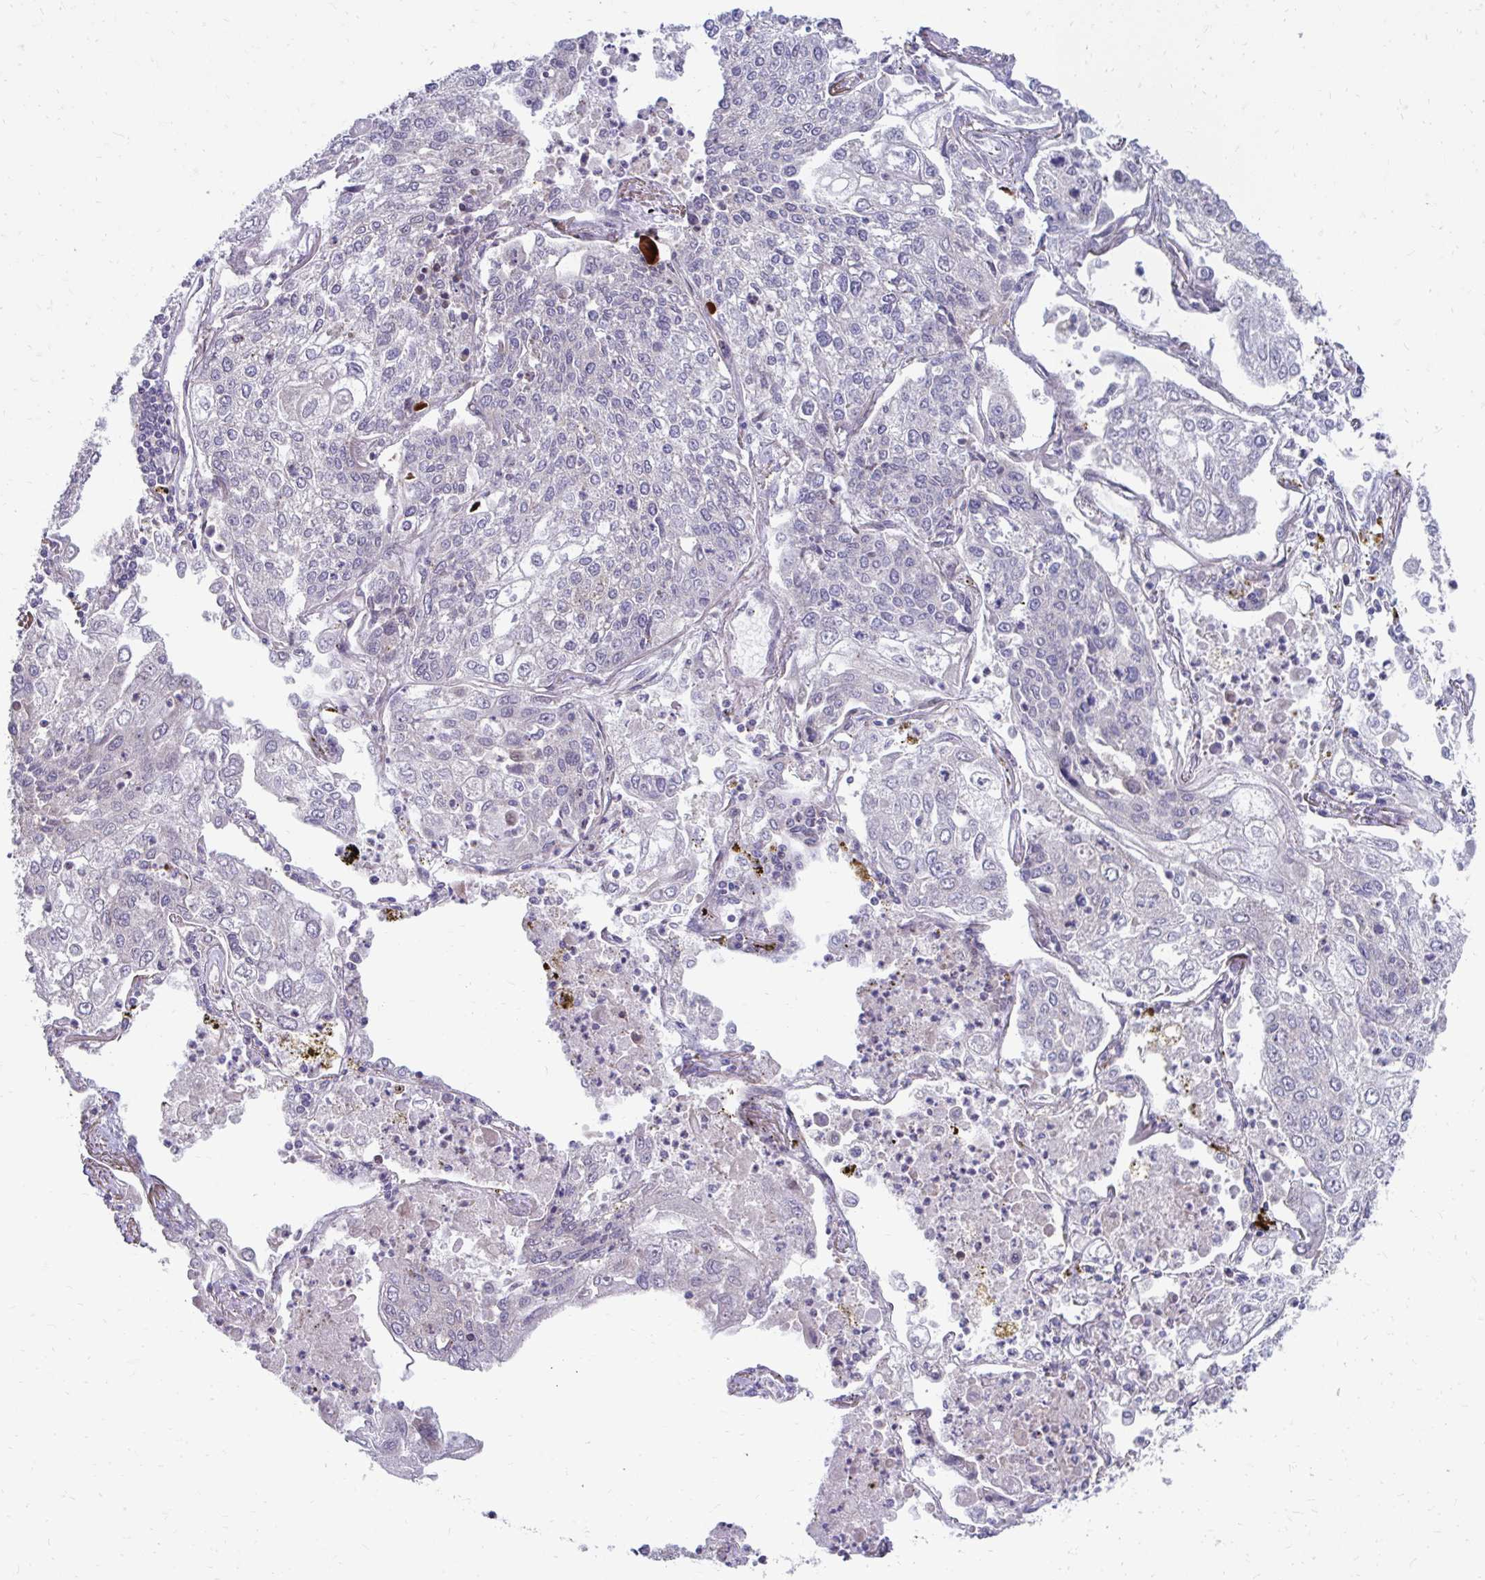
{"staining": {"intensity": "negative", "quantity": "none", "location": "none"}, "tissue": "lung cancer", "cell_type": "Tumor cells", "image_type": "cancer", "snomed": [{"axis": "morphology", "description": "Squamous cell carcinoma, NOS"}, {"axis": "topography", "description": "Lung"}], "caption": "Immunohistochemical staining of squamous cell carcinoma (lung) shows no significant staining in tumor cells. (Brightfield microscopy of DAB (3,3'-diaminobenzidine) immunohistochemistry (IHC) at high magnification).", "gene": "ITPR2", "patient": {"sex": "male", "age": 74}}